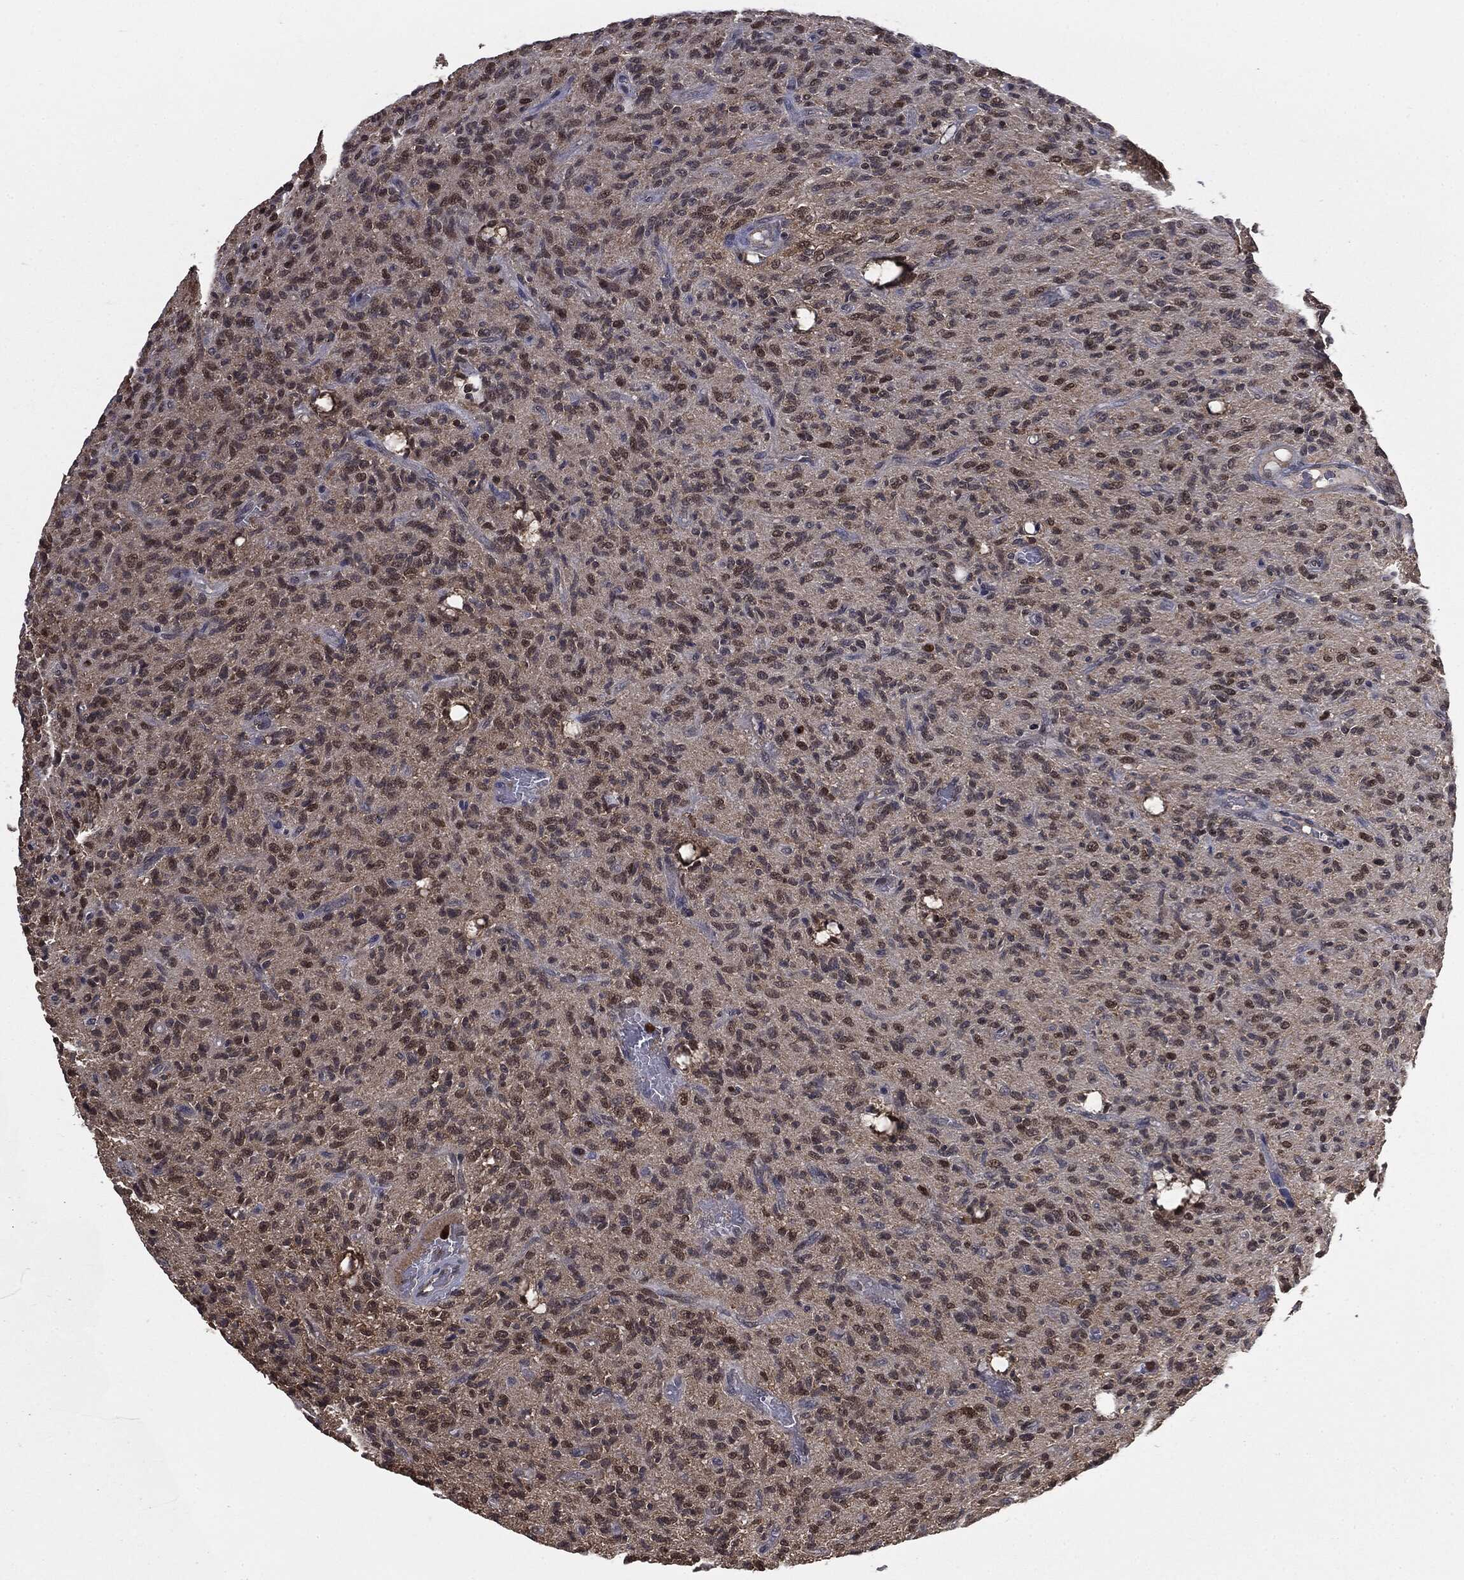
{"staining": {"intensity": "weak", "quantity": "25%-75%", "location": "cytoplasmic/membranous,nuclear"}, "tissue": "glioma", "cell_type": "Tumor cells", "image_type": "cancer", "snomed": [{"axis": "morphology", "description": "Glioma, malignant, High grade"}, {"axis": "topography", "description": "Brain"}], "caption": "Malignant glioma (high-grade) stained with DAB (3,3'-diaminobenzidine) IHC displays low levels of weak cytoplasmic/membranous and nuclear positivity in approximately 25%-75% of tumor cells.", "gene": "GPI", "patient": {"sex": "male", "age": 64}}